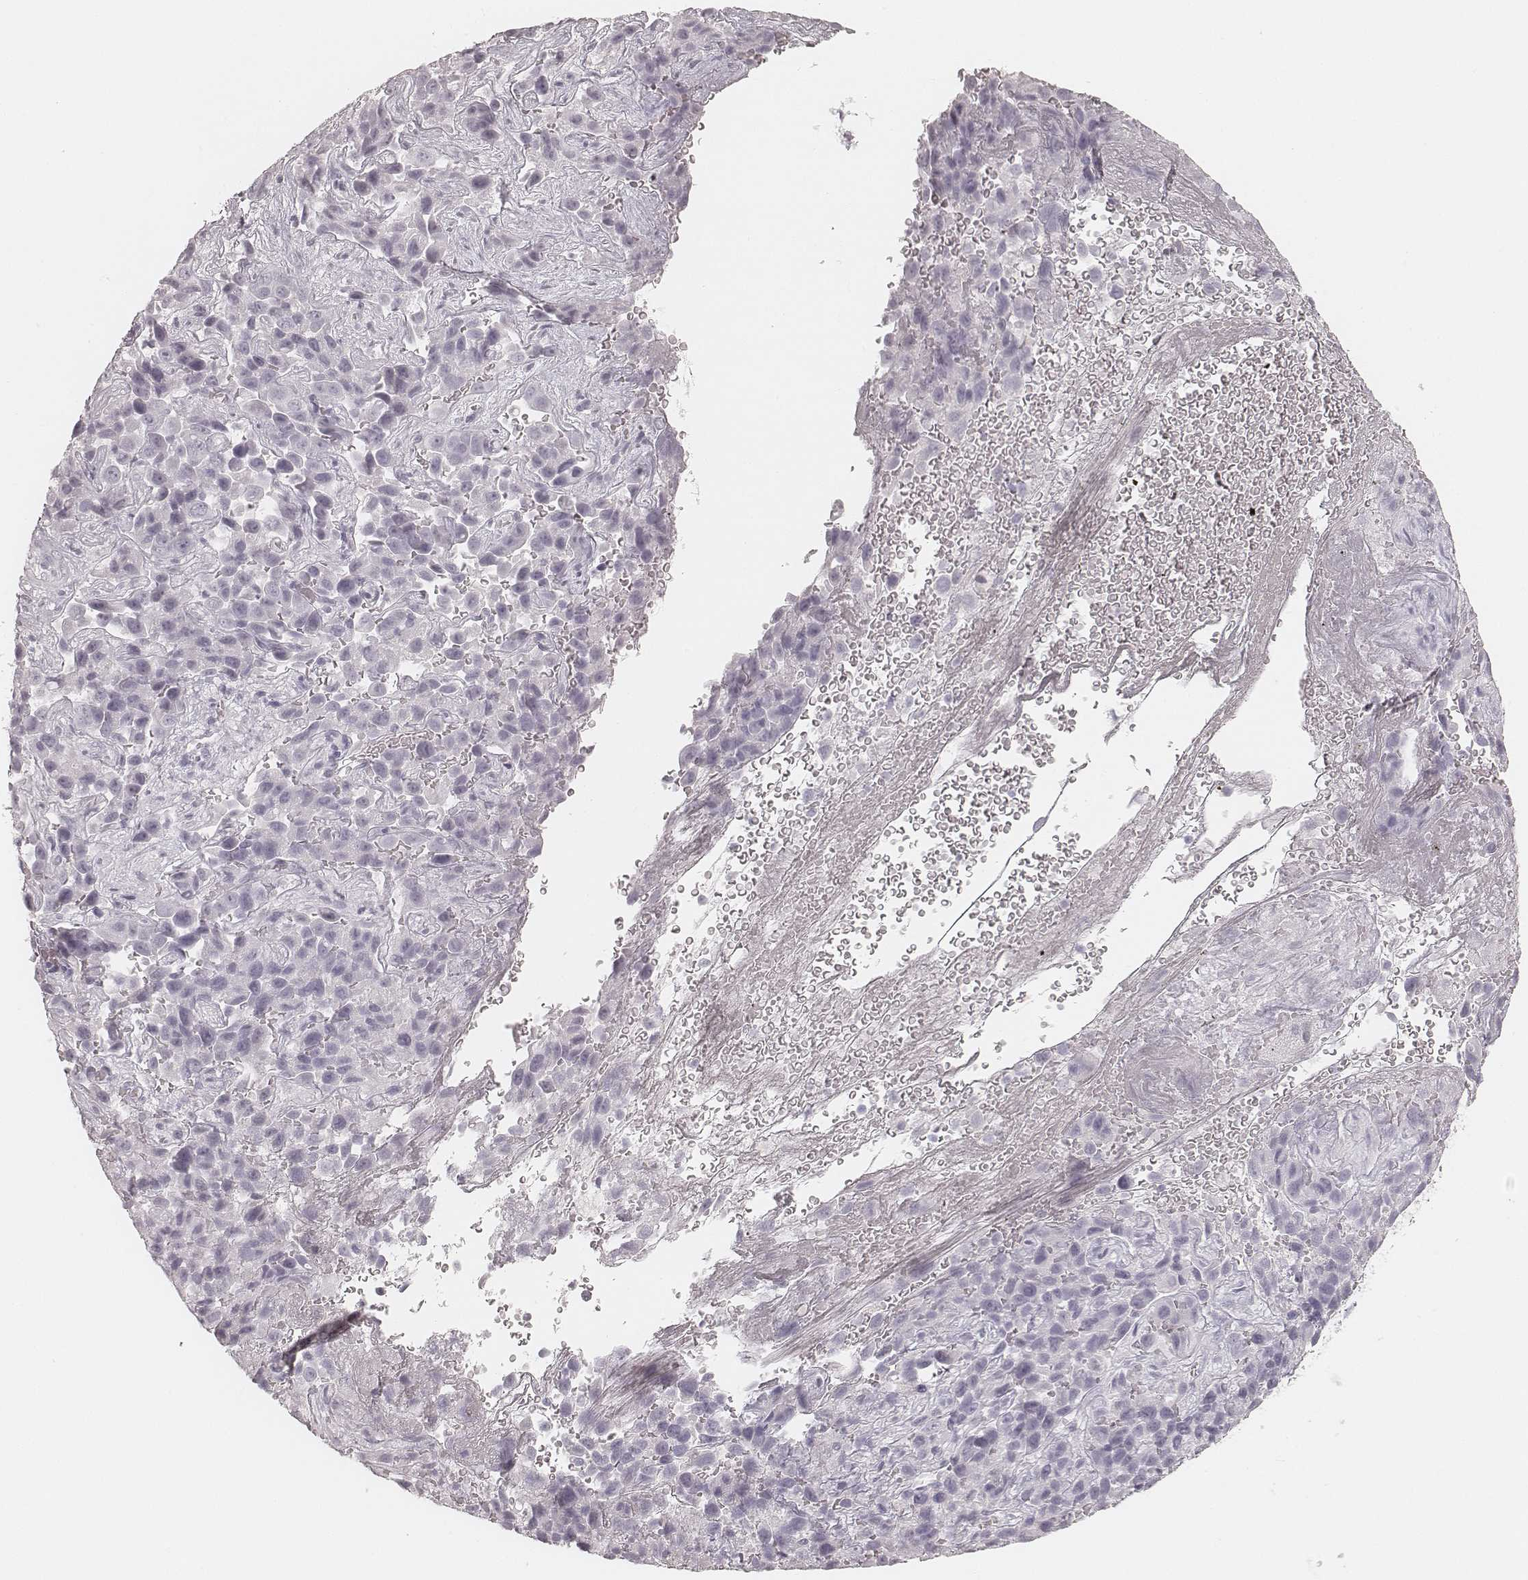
{"staining": {"intensity": "negative", "quantity": "none", "location": "none"}, "tissue": "liver cancer", "cell_type": "Tumor cells", "image_type": "cancer", "snomed": [{"axis": "morphology", "description": "Cholangiocarcinoma"}, {"axis": "topography", "description": "Liver"}], "caption": "This is an immunohistochemistry histopathology image of liver cholangiocarcinoma. There is no positivity in tumor cells.", "gene": "KRT31", "patient": {"sex": "female", "age": 52}}